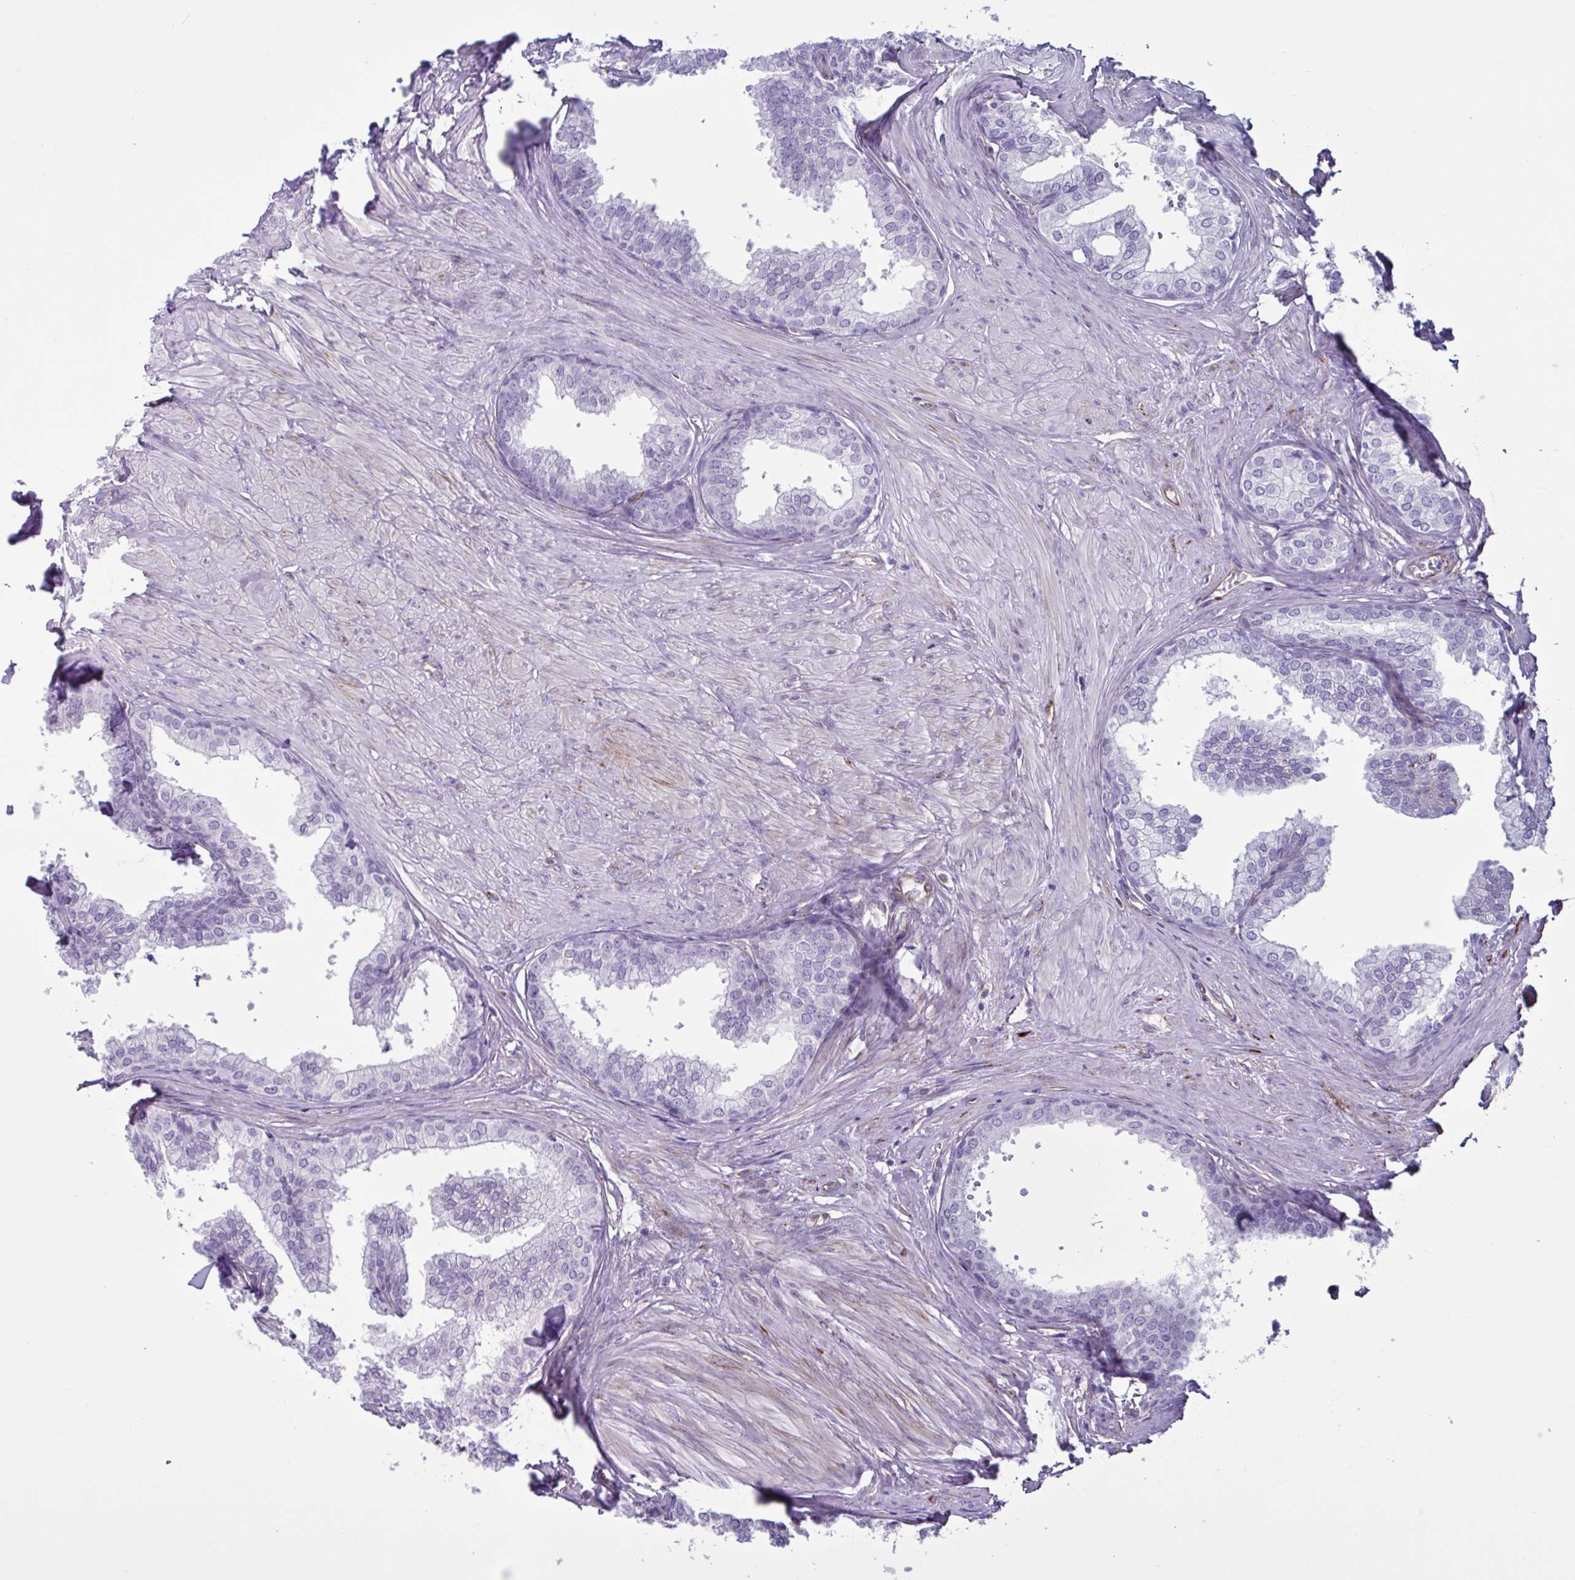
{"staining": {"intensity": "strong", "quantity": "25%-75%", "location": "cytoplasmic/membranous"}, "tissue": "prostate", "cell_type": "Glandular cells", "image_type": "normal", "snomed": [{"axis": "morphology", "description": "Normal tissue, NOS"}, {"axis": "topography", "description": "Prostate"}, {"axis": "topography", "description": "Peripheral nerve tissue"}], "caption": "Immunohistochemistry photomicrograph of unremarkable human prostate stained for a protein (brown), which demonstrates high levels of strong cytoplasmic/membranous expression in approximately 25%-75% of glandular cells.", "gene": "TMEM86B", "patient": {"sex": "male", "age": 55}}